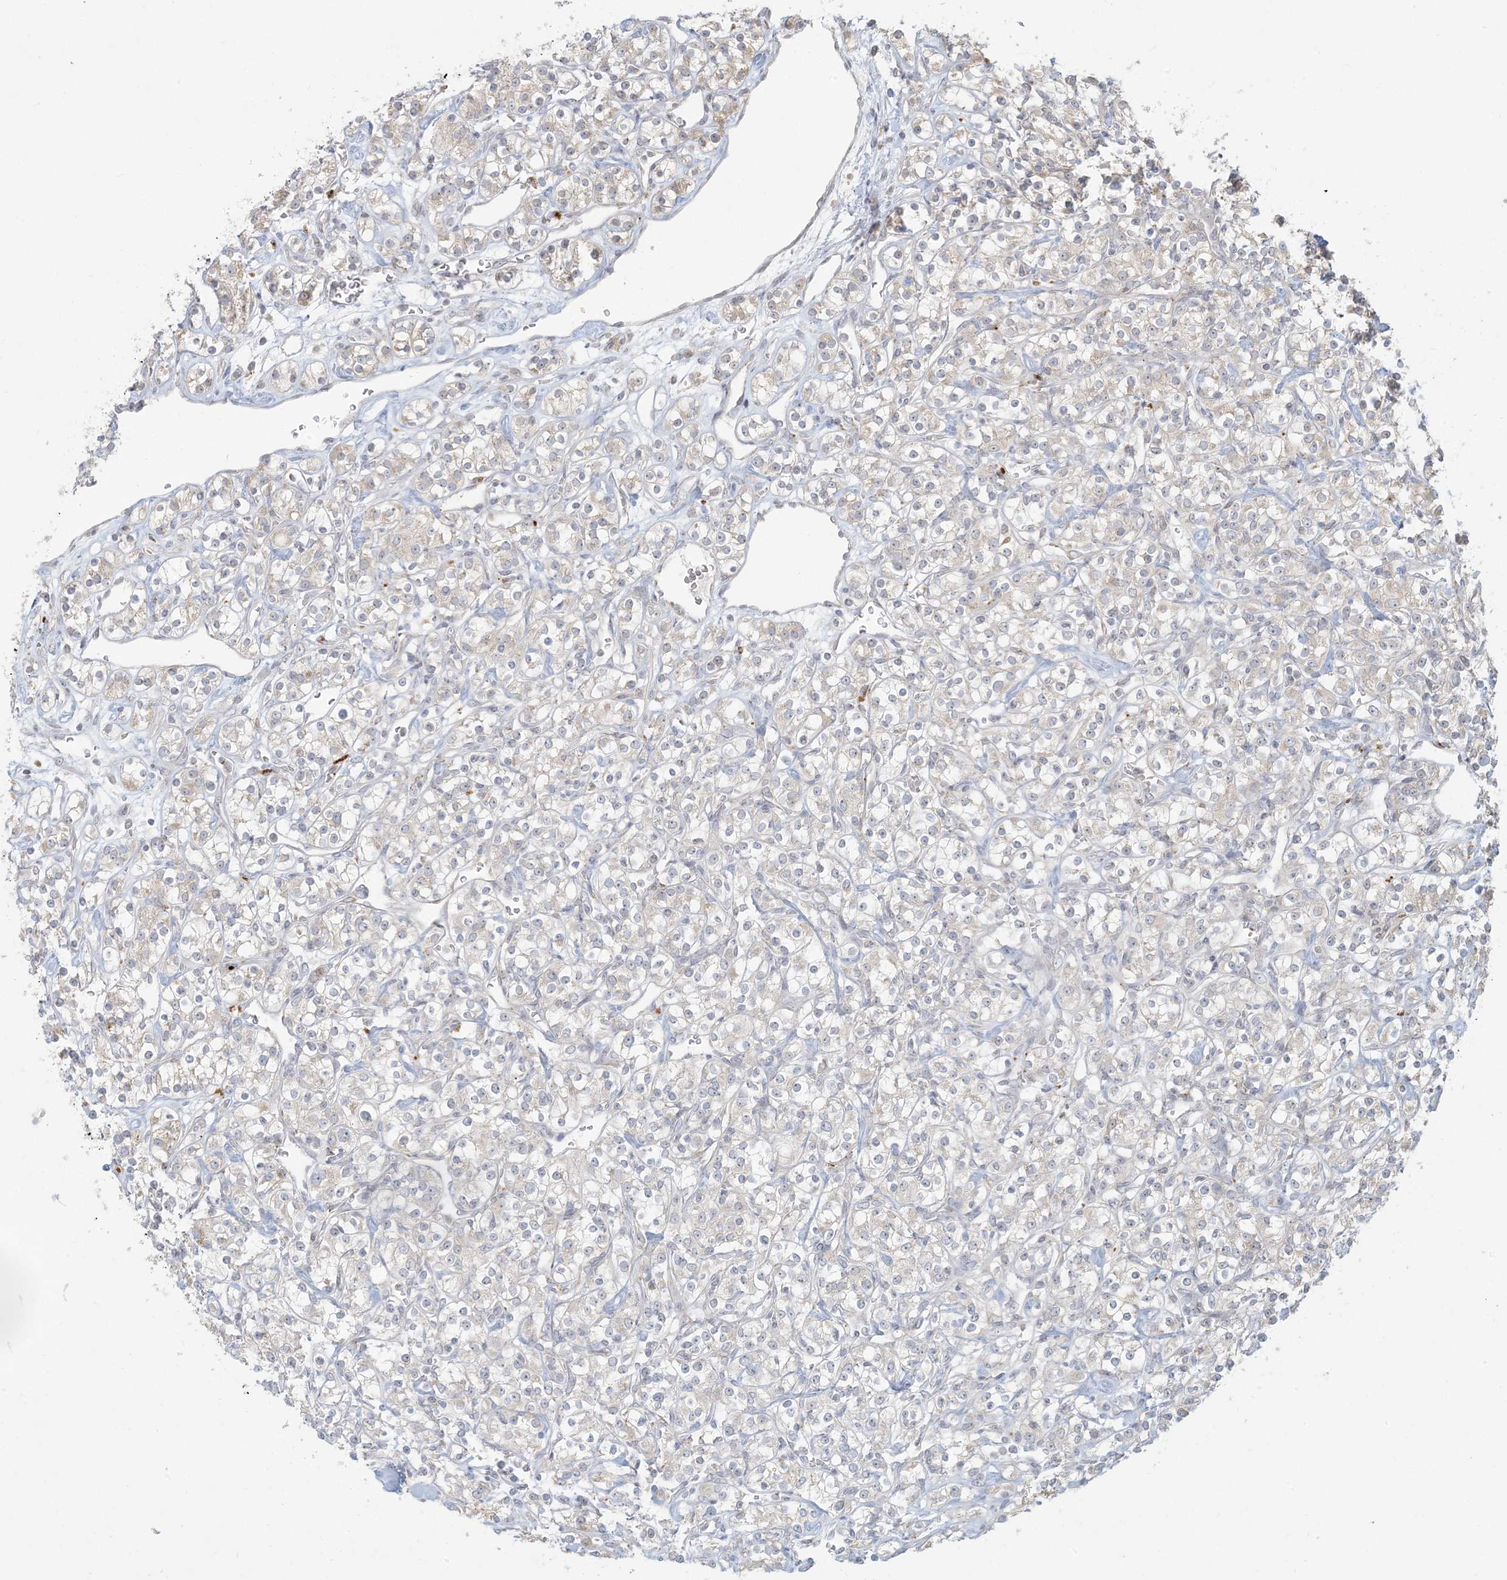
{"staining": {"intensity": "negative", "quantity": "none", "location": "none"}, "tissue": "renal cancer", "cell_type": "Tumor cells", "image_type": "cancer", "snomed": [{"axis": "morphology", "description": "Adenocarcinoma, NOS"}, {"axis": "topography", "description": "Kidney"}], "caption": "A micrograph of adenocarcinoma (renal) stained for a protein demonstrates no brown staining in tumor cells.", "gene": "MCAT", "patient": {"sex": "male", "age": 77}}